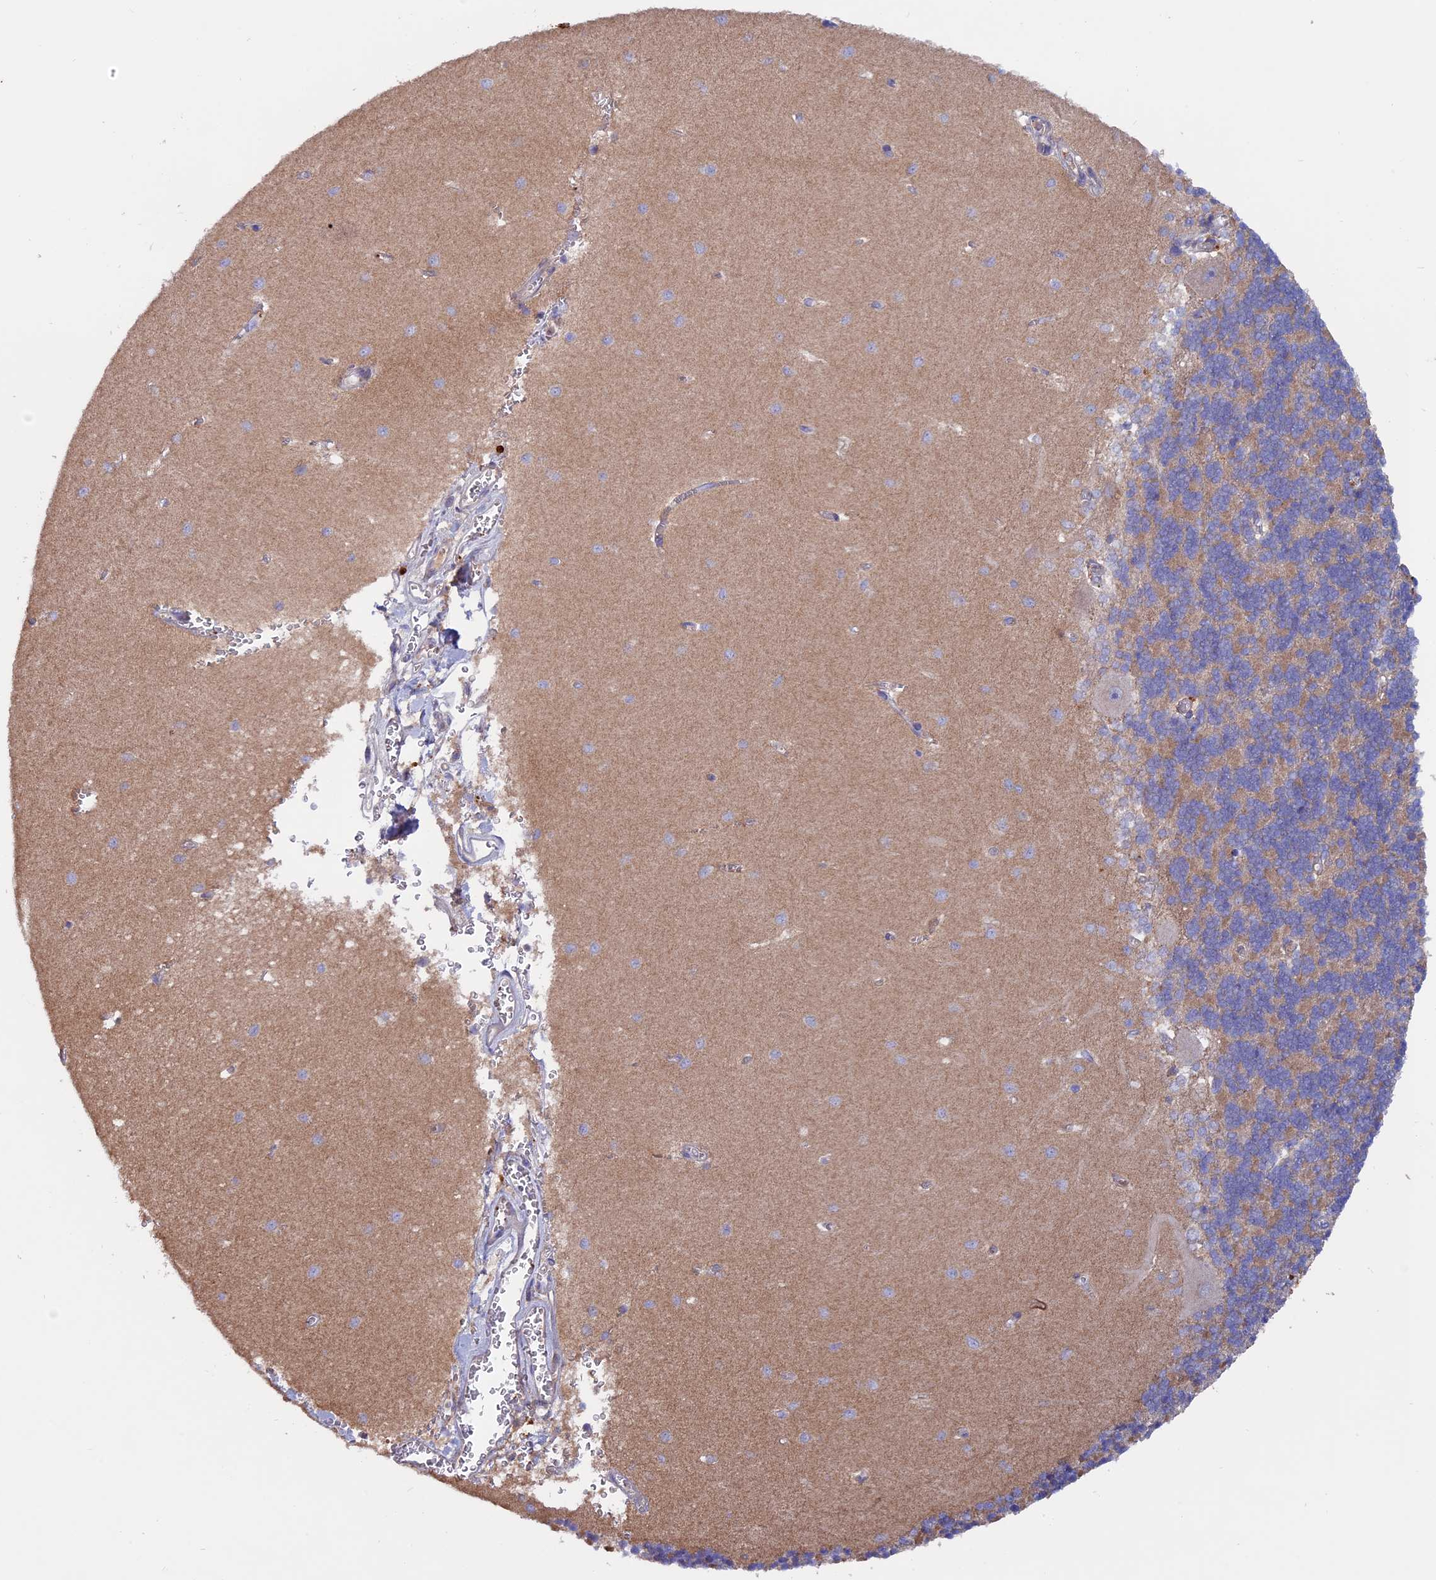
{"staining": {"intensity": "moderate", "quantity": "25%-75%", "location": "cytoplasmic/membranous"}, "tissue": "cerebellum", "cell_type": "Cells in granular layer", "image_type": "normal", "snomed": [{"axis": "morphology", "description": "Normal tissue, NOS"}, {"axis": "topography", "description": "Cerebellum"}], "caption": "Protein staining shows moderate cytoplasmic/membranous staining in about 25%-75% of cells in granular layer in unremarkable cerebellum.", "gene": "PTPN9", "patient": {"sex": "male", "age": 37}}